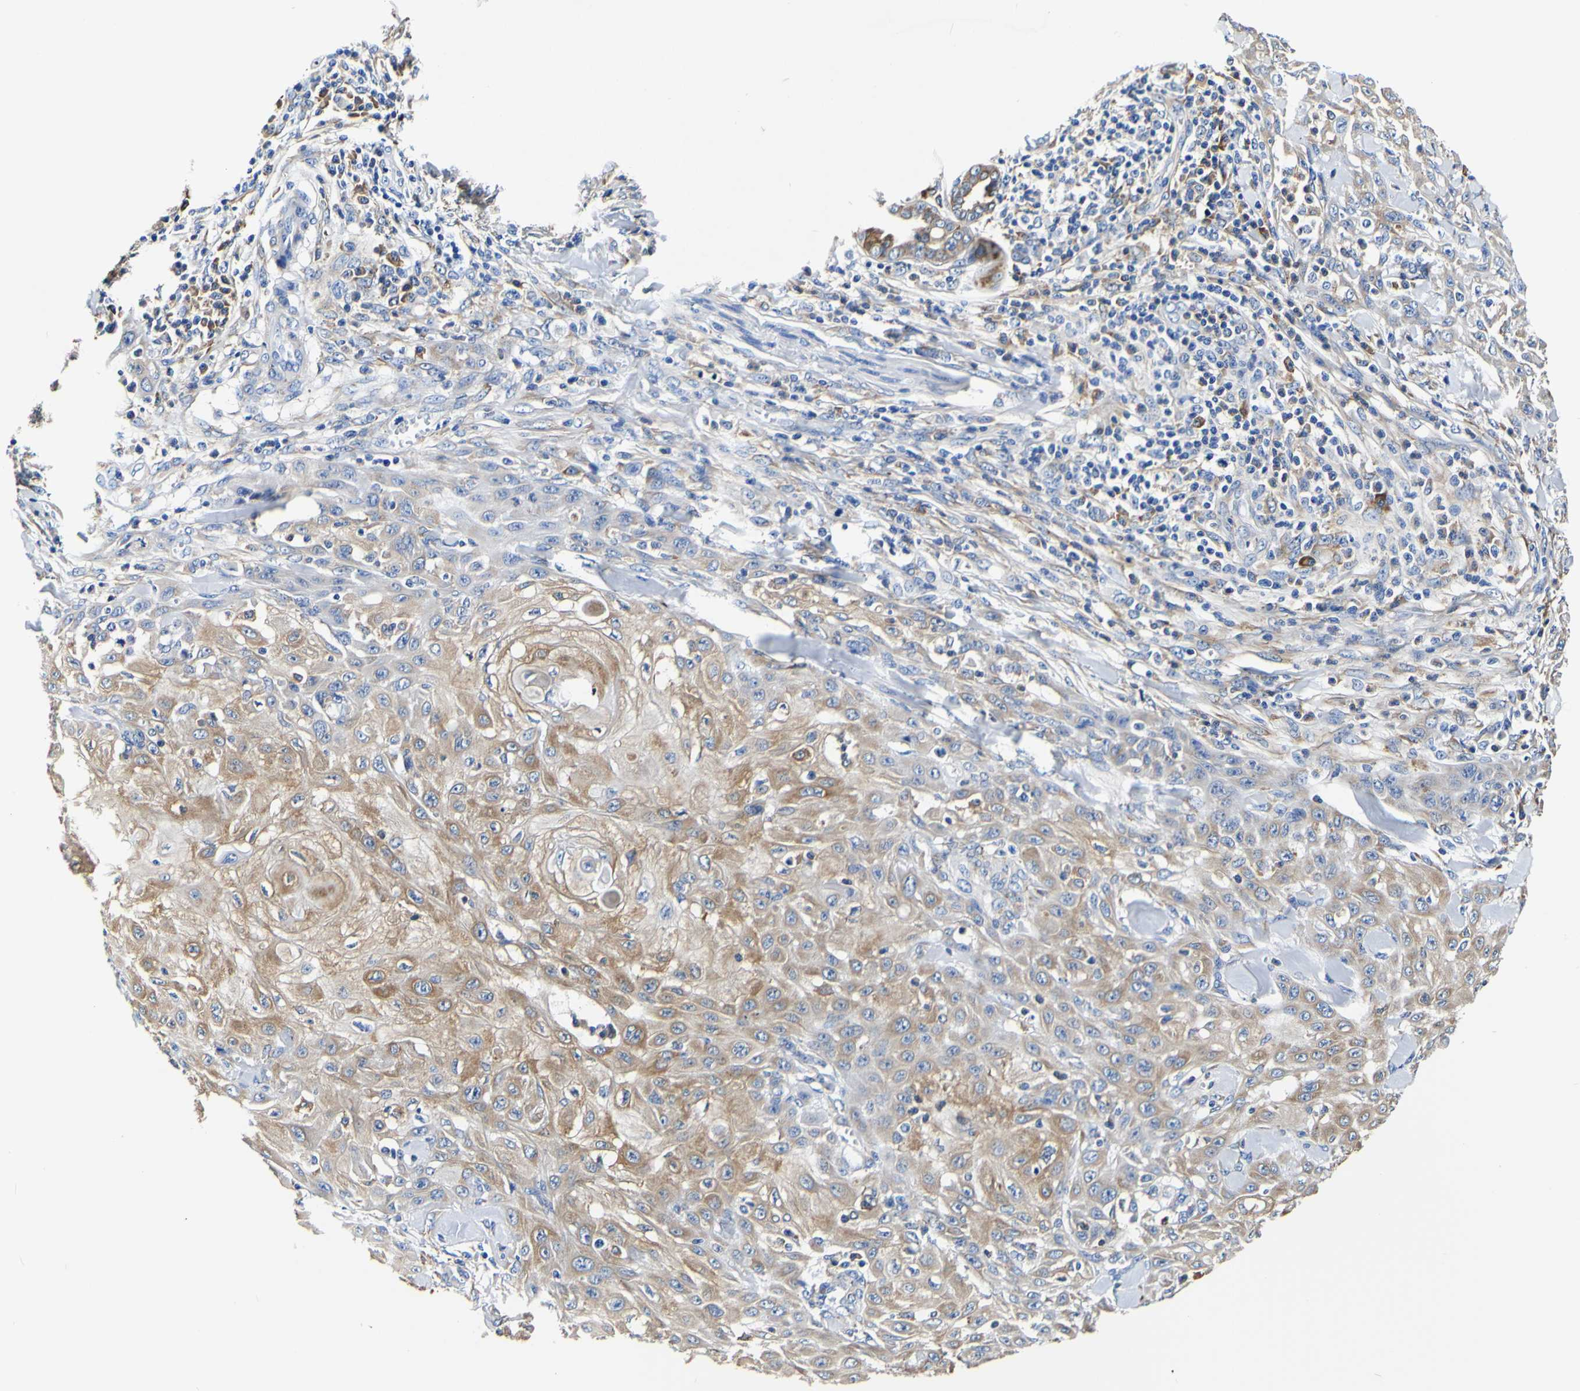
{"staining": {"intensity": "weak", "quantity": "25%-75%", "location": "cytoplasmic/membranous"}, "tissue": "skin cancer", "cell_type": "Tumor cells", "image_type": "cancer", "snomed": [{"axis": "morphology", "description": "Squamous cell carcinoma, NOS"}, {"axis": "topography", "description": "Skin"}], "caption": "Immunohistochemistry (IHC) histopathology image of neoplastic tissue: human skin cancer stained using immunohistochemistry reveals low levels of weak protein expression localized specifically in the cytoplasmic/membranous of tumor cells, appearing as a cytoplasmic/membranous brown color.", "gene": "P4HB", "patient": {"sex": "male", "age": 24}}